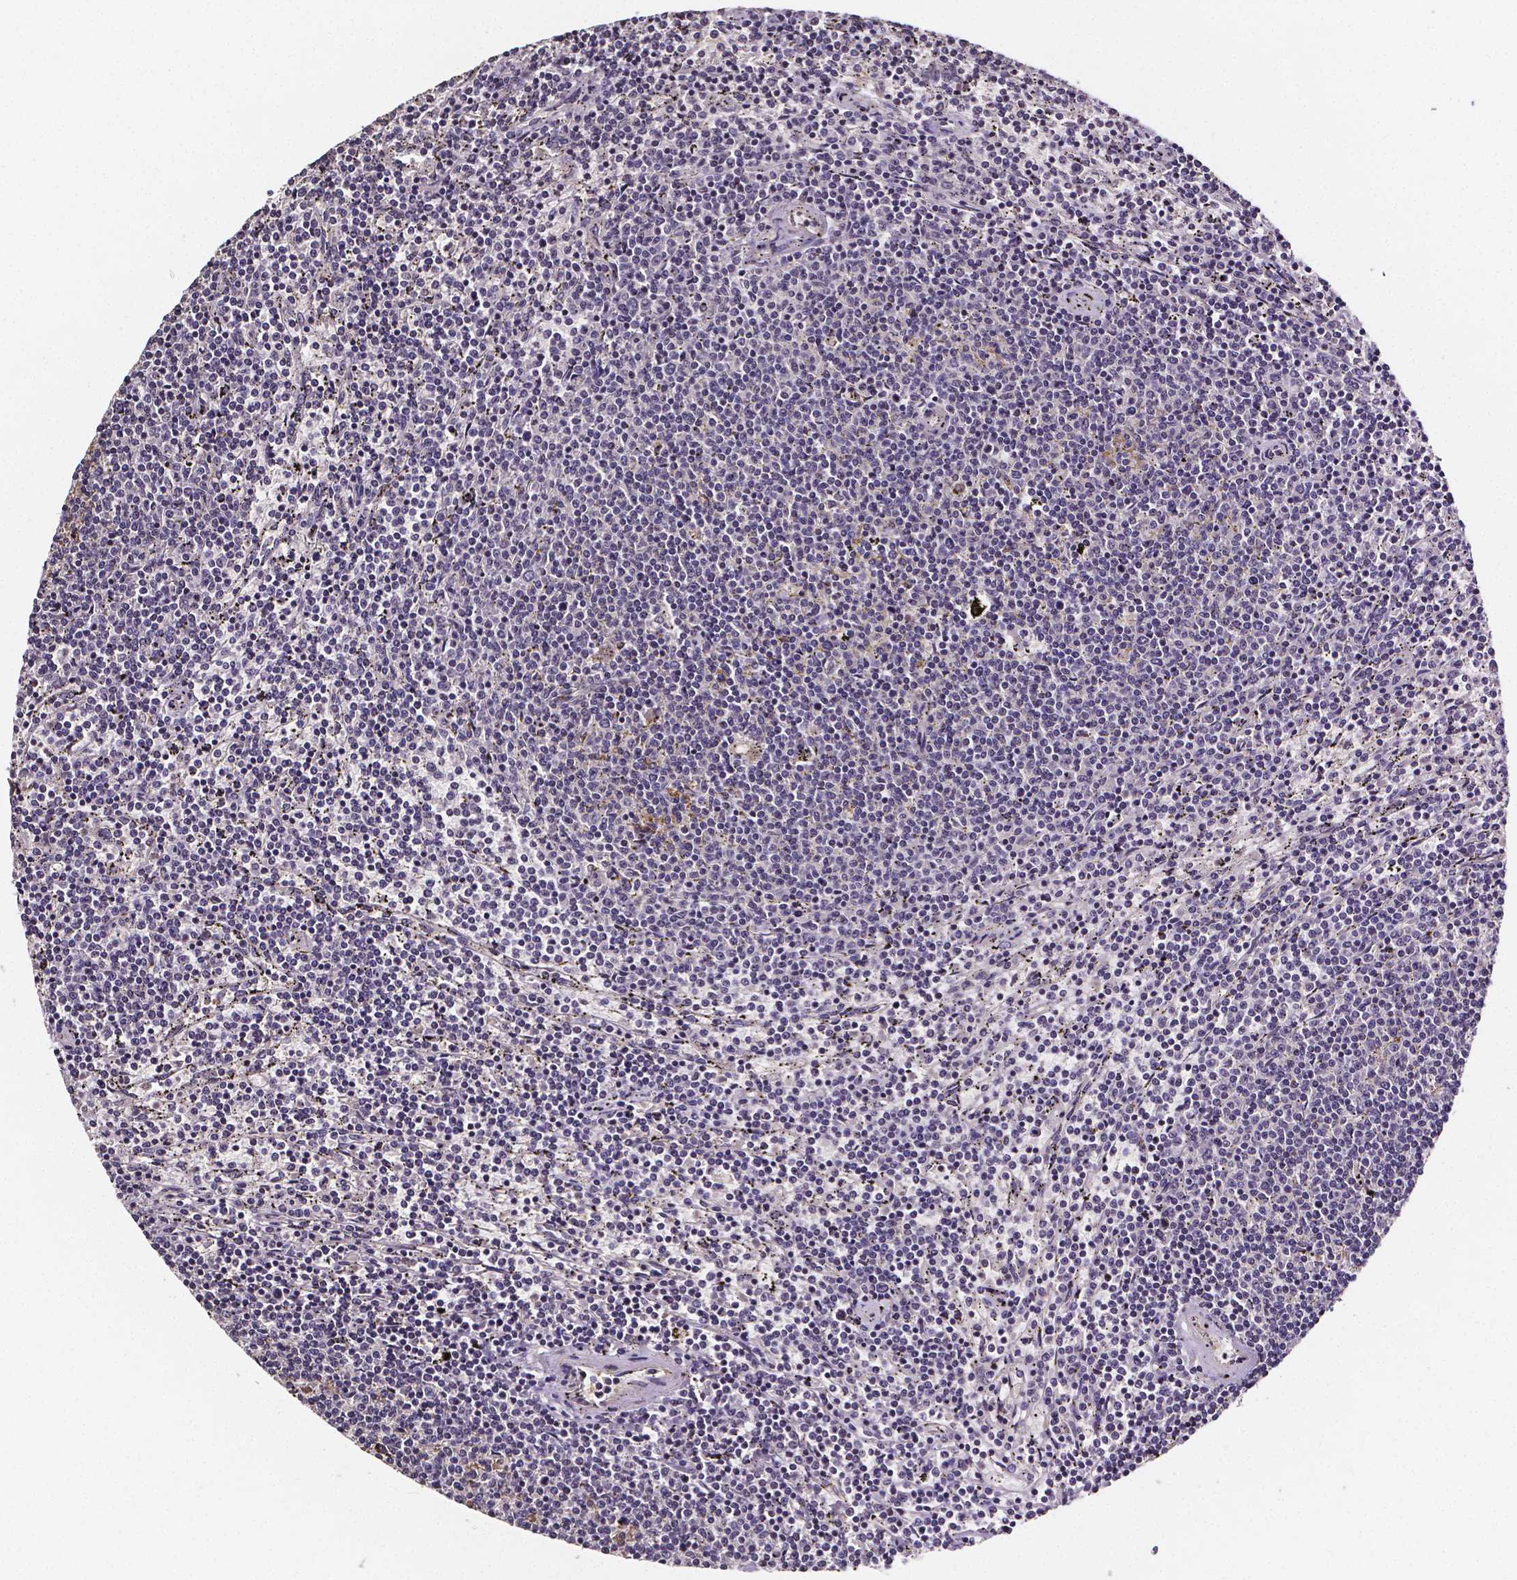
{"staining": {"intensity": "negative", "quantity": "none", "location": "none"}, "tissue": "lymphoma", "cell_type": "Tumor cells", "image_type": "cancer", "snomed": [{"axis": "morphology", "description": "Malignant lymphoma, non-Hodgkin's type, Low grade"}, {"axis": "topography", "description": "Spleen"}], "caption": "This photomicrograph is of low-grade malignant lymphoma, non-Hodgkin's type stained with immunohistochemistry to label a protein in brown with the nuclei are counter-stained blue. There is no staining in tumor cells.", "gene": "NRGN", "patient": {"sex": "female", "age": 50}}